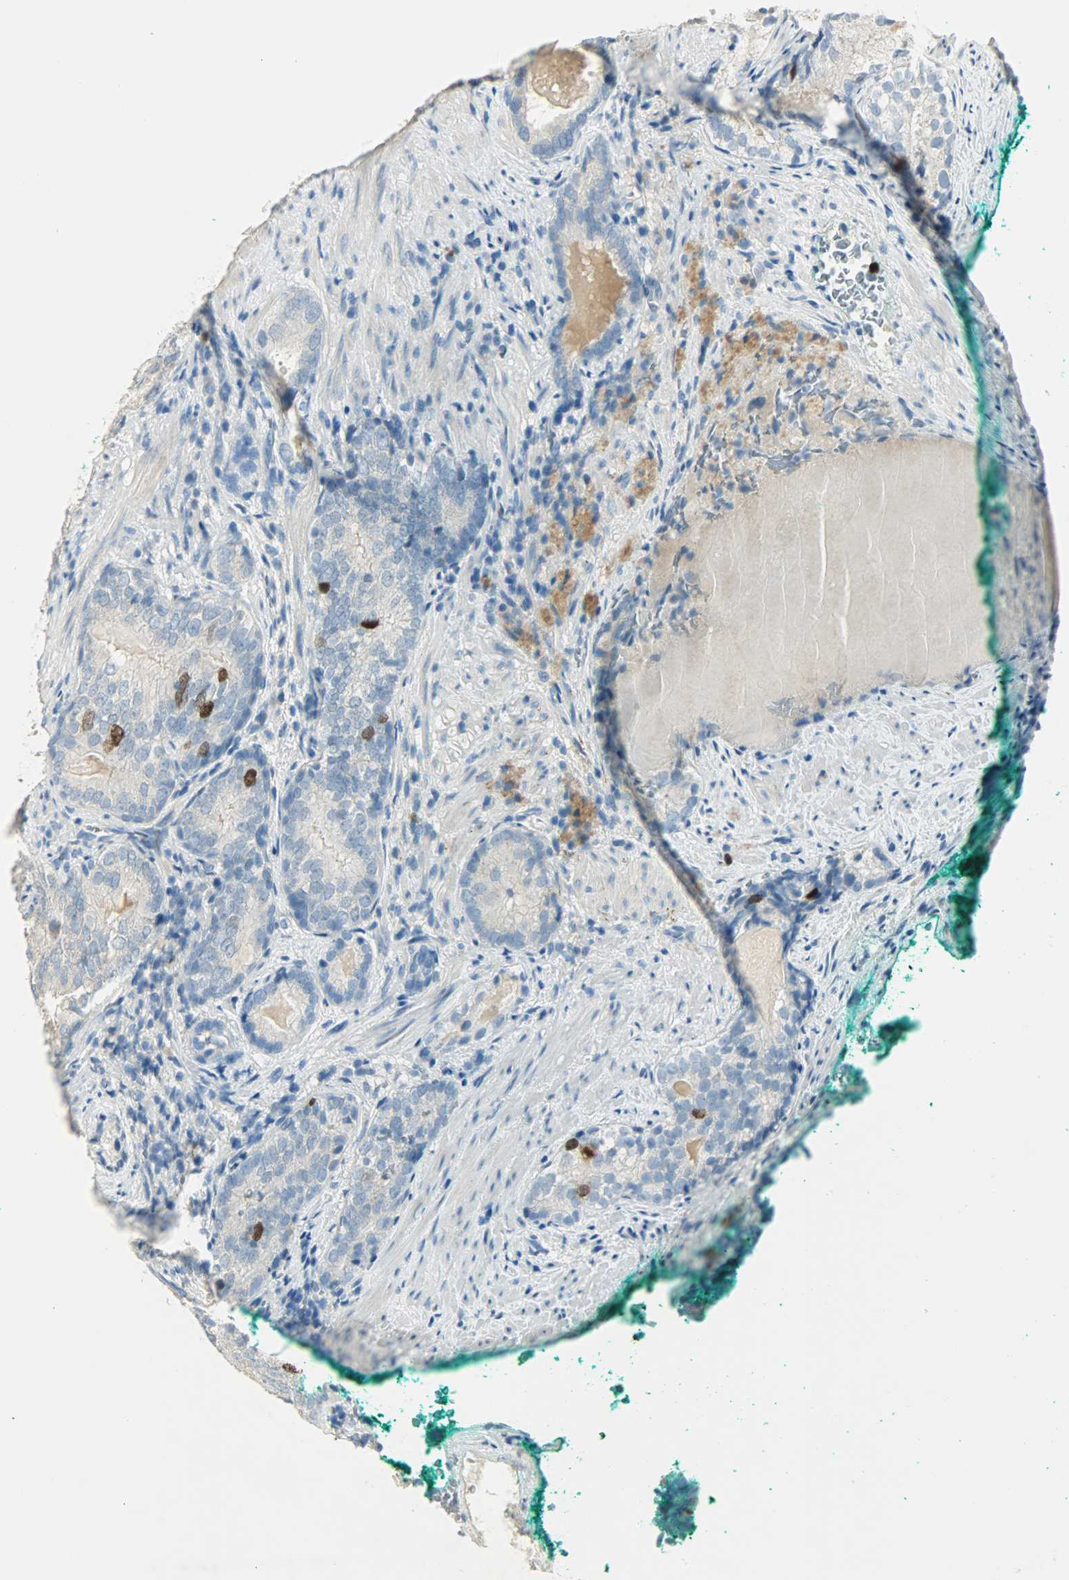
{"staining": {"intensity": "strong", "quantity": "<25%", "location": "cytoplasmic/membranous,nuclear"}, "tissue": "prostate cancer", "cell_type": "Tumor cells", "image_type": "cancer", "snomed": [{"axis": "morphology", "description": "Adenocarcinoma, High grade"}, {"axis": "topography", "description": "Prostate"}], "caption": "Prostate cancer (adenocarcinoma (high-grade)) stained for a protein displays strong cytoplasmic/membranous and nuclear positivity in tumor cells. (DAB (3,3'-diaminobenzidine) = brown stain, brightfield microscopy at high magnification).", "gene": "TPX2", "patient": {"sex": "male", "age": 66}}